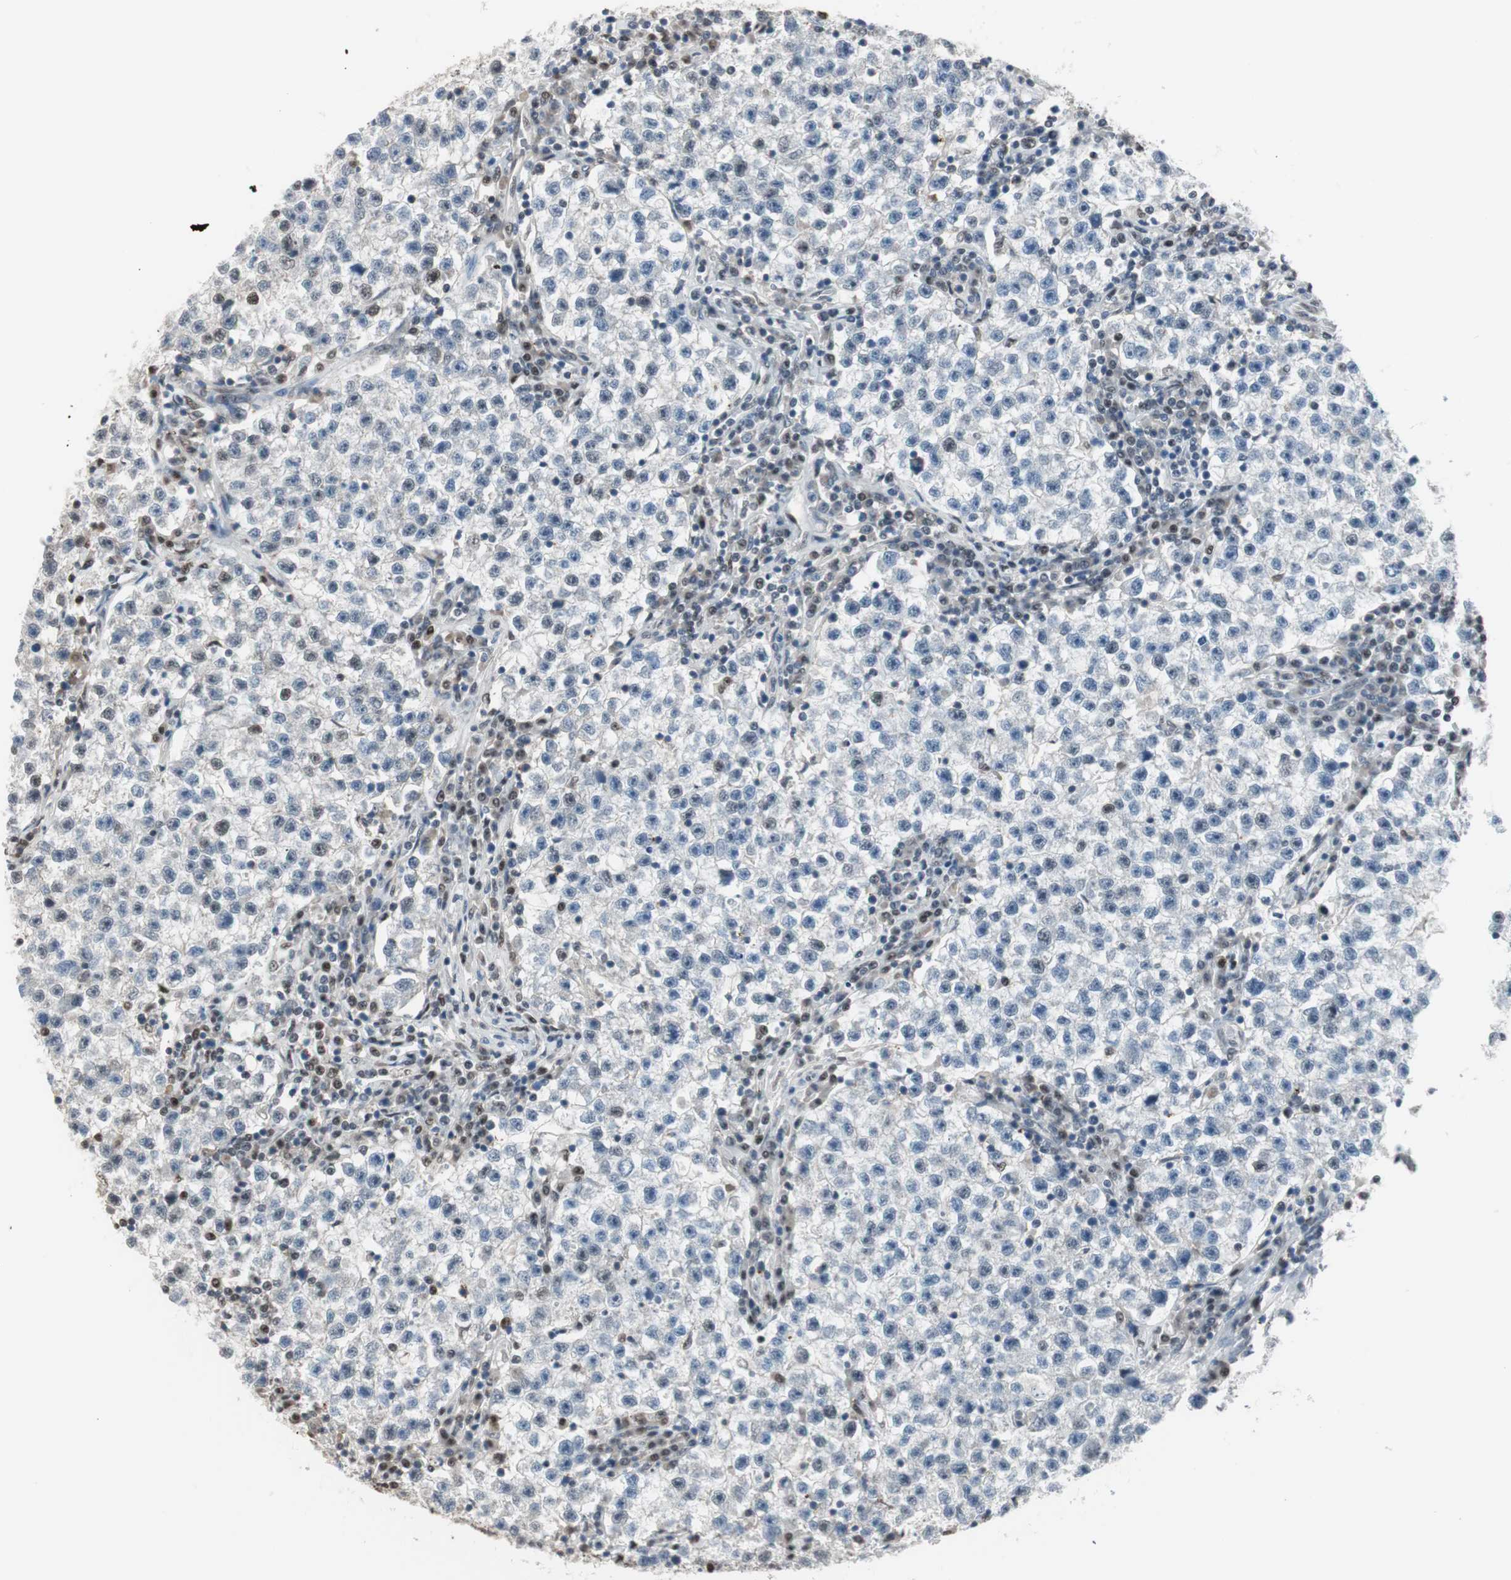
{"staining": {"intensity": "negative", "quantity": "none", "location": "none"}, "tissue": "testis cancer", "cell_type": "Tumor cells", "image_type": "cancer", "snomed": [{"axis": "morphology", "description": "Seminoma, NOS"}, {"axis": "topography", "description": "Testis"}], "caption": "A micrograph of testis seminoma stained for a protein demonstrates no brown staining in tumor cells. Brightfield microscopy of IHC stained with DAB (3,3'-diaminobenzidine) (brown) and hematoxylin (blue), captured at high magnification.", "gene": "LONP2", "patient": {"sex": "male", "age": 22}}